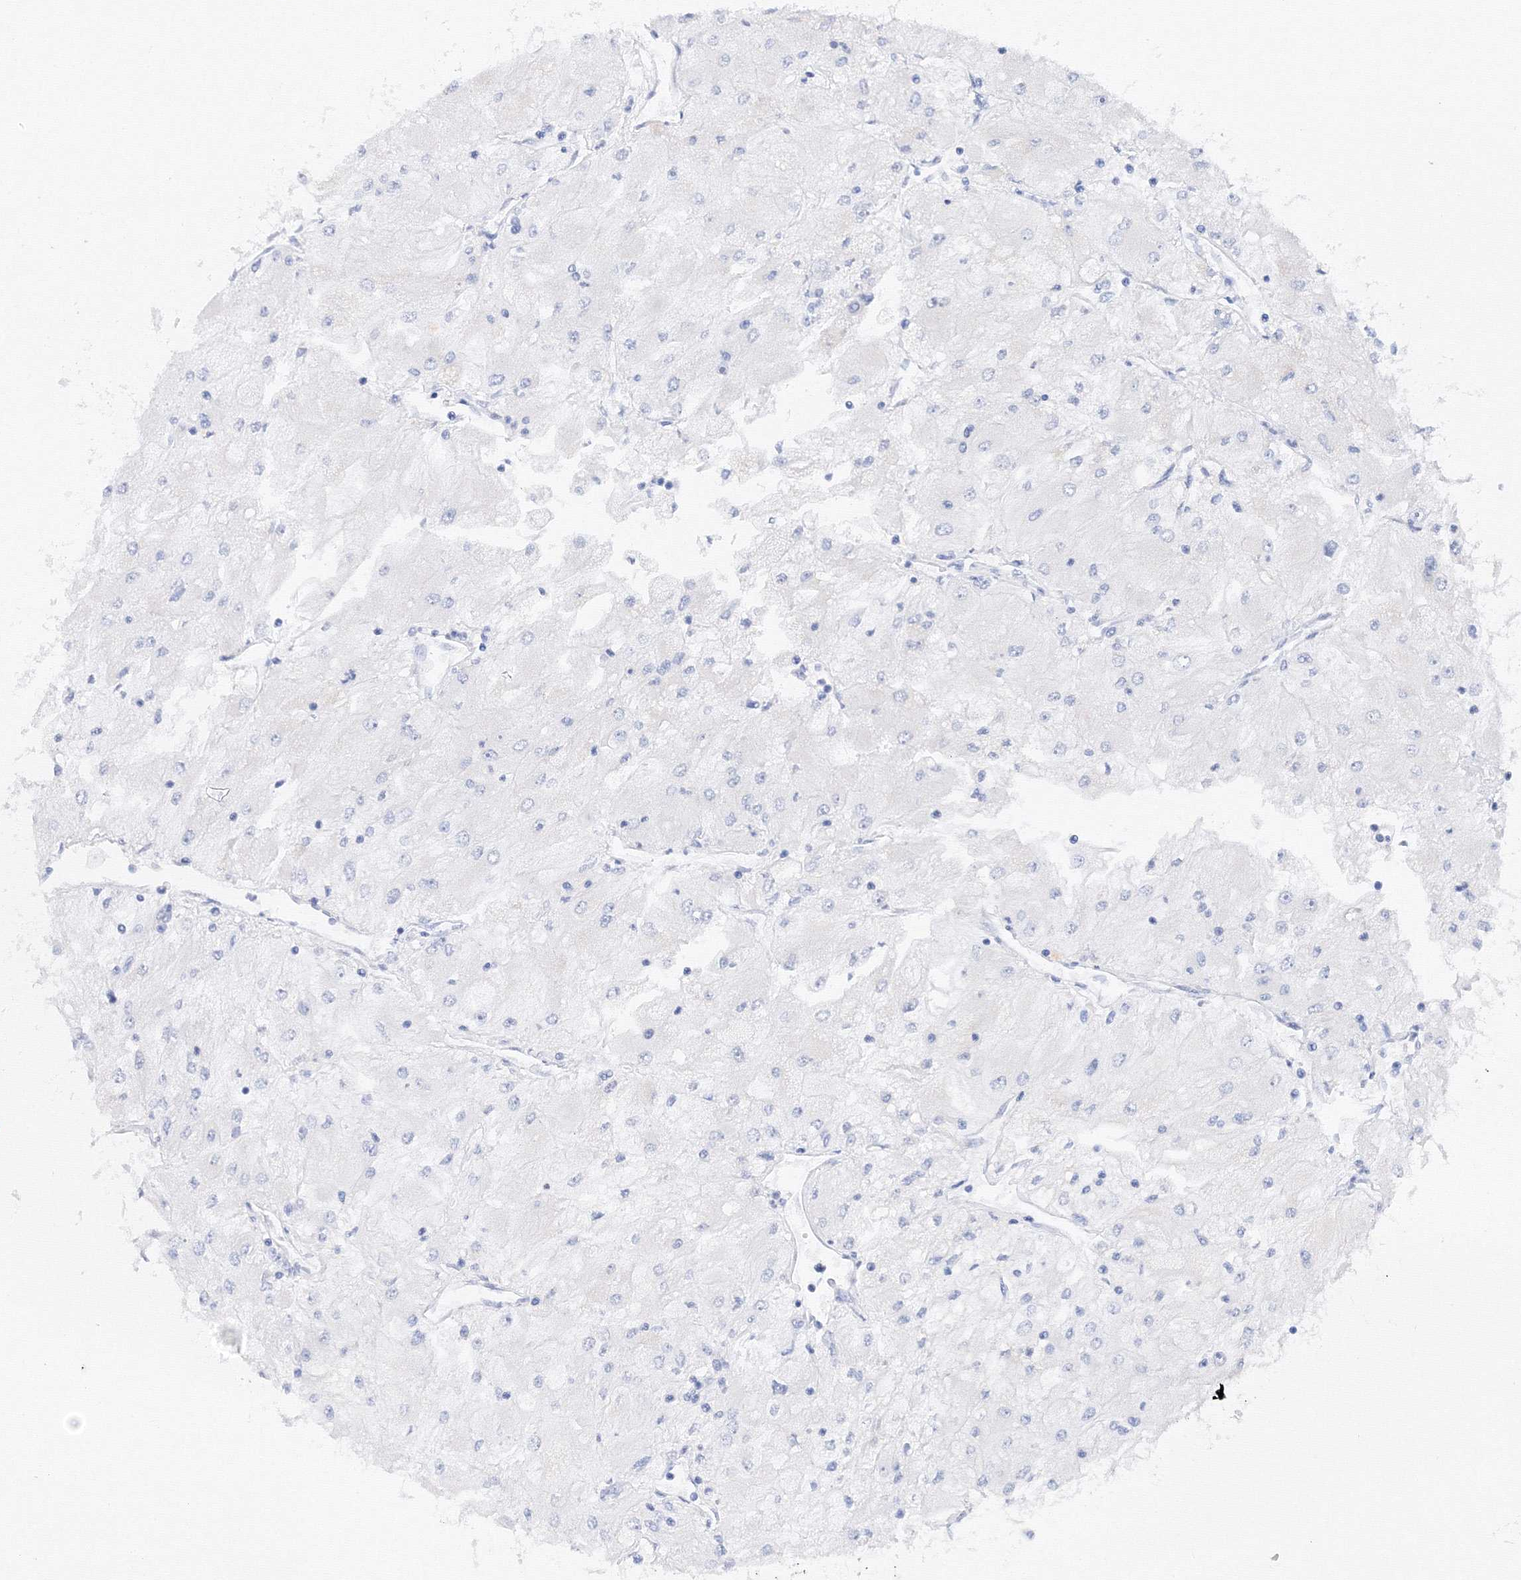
{"staining": {"intensity": "negative", "quantity": "none", "location": "none"}, "tissue": "renal cancer", "cell_type": "Tumor cells", "image_type": "cancer", "snomed": [{"axis": "morphology", "description": "Adenocarcinoma, NOS"}, {"axis": "topography", "description": "Kidney"}], "caption": "Immunohistochemistry (IHC) of human adenocarcinoma (renal) shows no expression in tumor cells.", "gene": "TAMM41", "patient": {"sex": "male", "age": 80}}